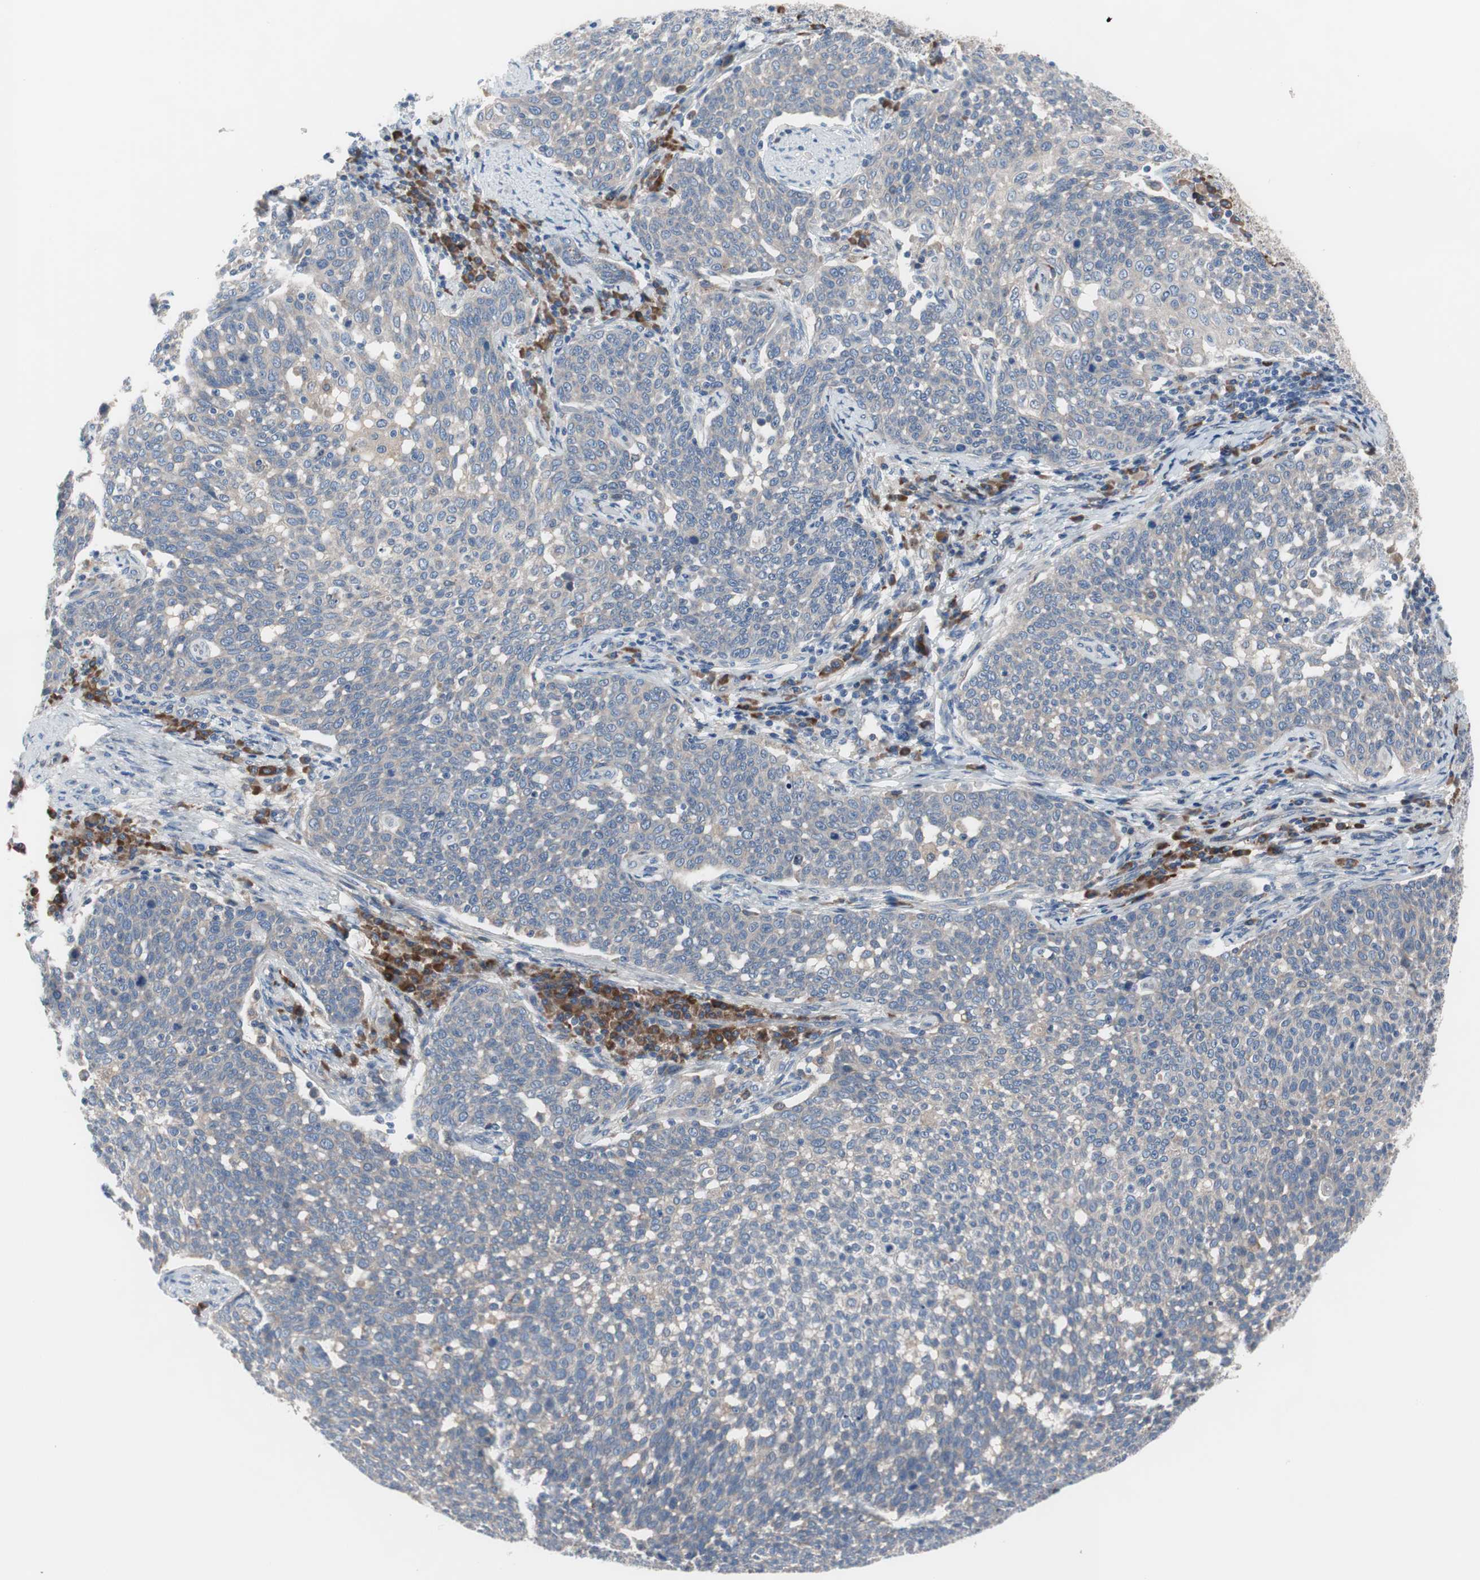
{"staining": {"intensity": "negative", "quantity": "none", "location": "none"}, "tissue": "cervical cancer", "cell_type": "Tumor cells", "image_type": "cancer", "snomed": [{"axis": "morphology", "description": "Squamous cell carcinoma, NOS"}, {"axis": "topography", "description": "Cervix"}], "caption": "Cervical cancer (squamous cell carcinoma) stained for a protein using IHC demonstrates no positivity tumor cells.", "gene": "KANSL1", "patient": {"sex": "female", "age": 34}}